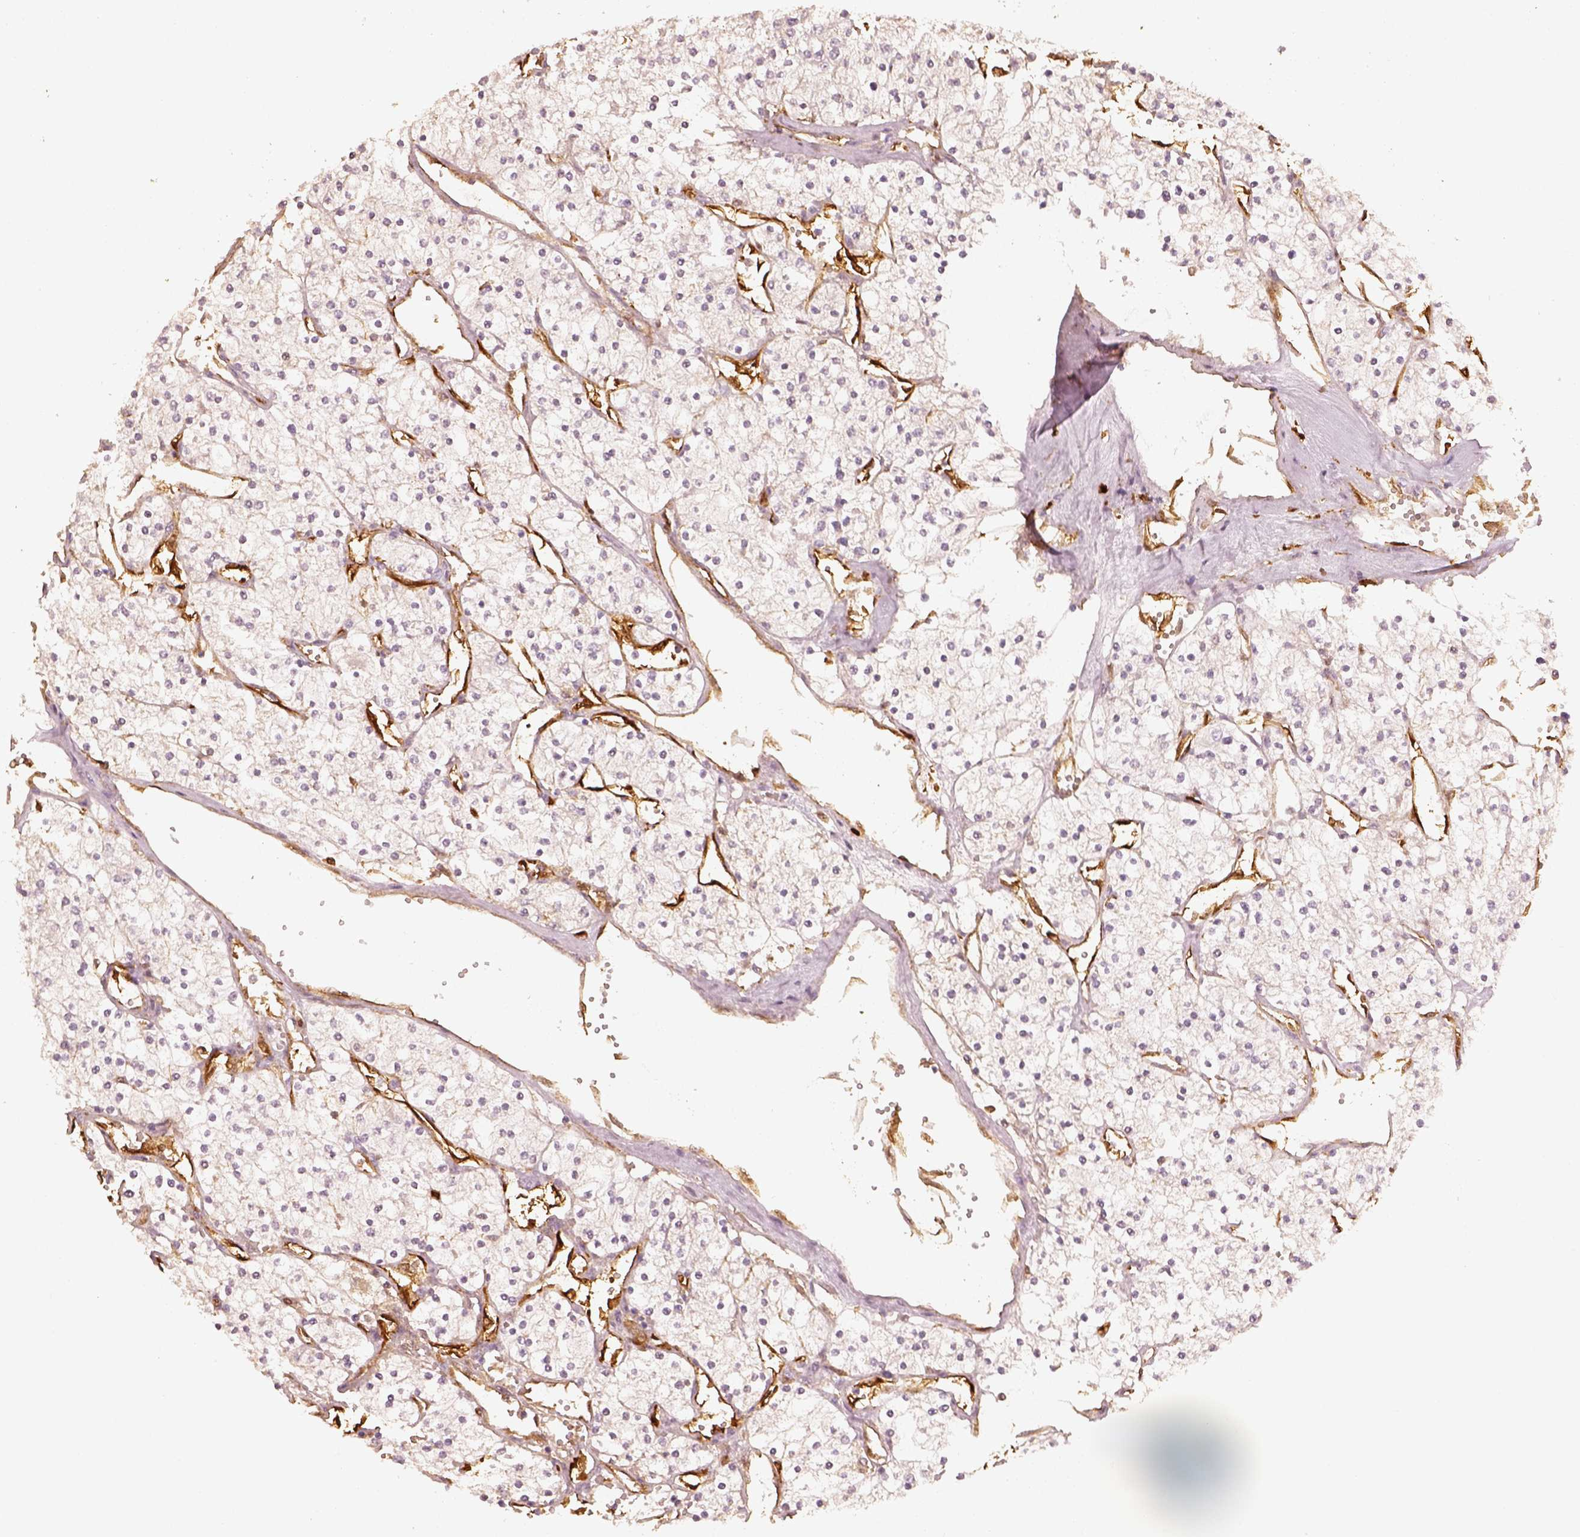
{"staining": {"intensity": "negative", "quantity": "none", "location": "none"}, "tissue": "renal cancer", "cell_type": "Tumor cells", "image_type": "cancer", "snomed": [{"axis": "morphology", "description": "Adenocarcinoma, NOS"}, {"axis": "topography", "description": "Kidney"}], "caption": "An IHC image of renal cancer is shown. There is no staining in tumor cells of renal cancer.", "gene": "FSCN1", "patient": {"sex": "male", "age": 80}}